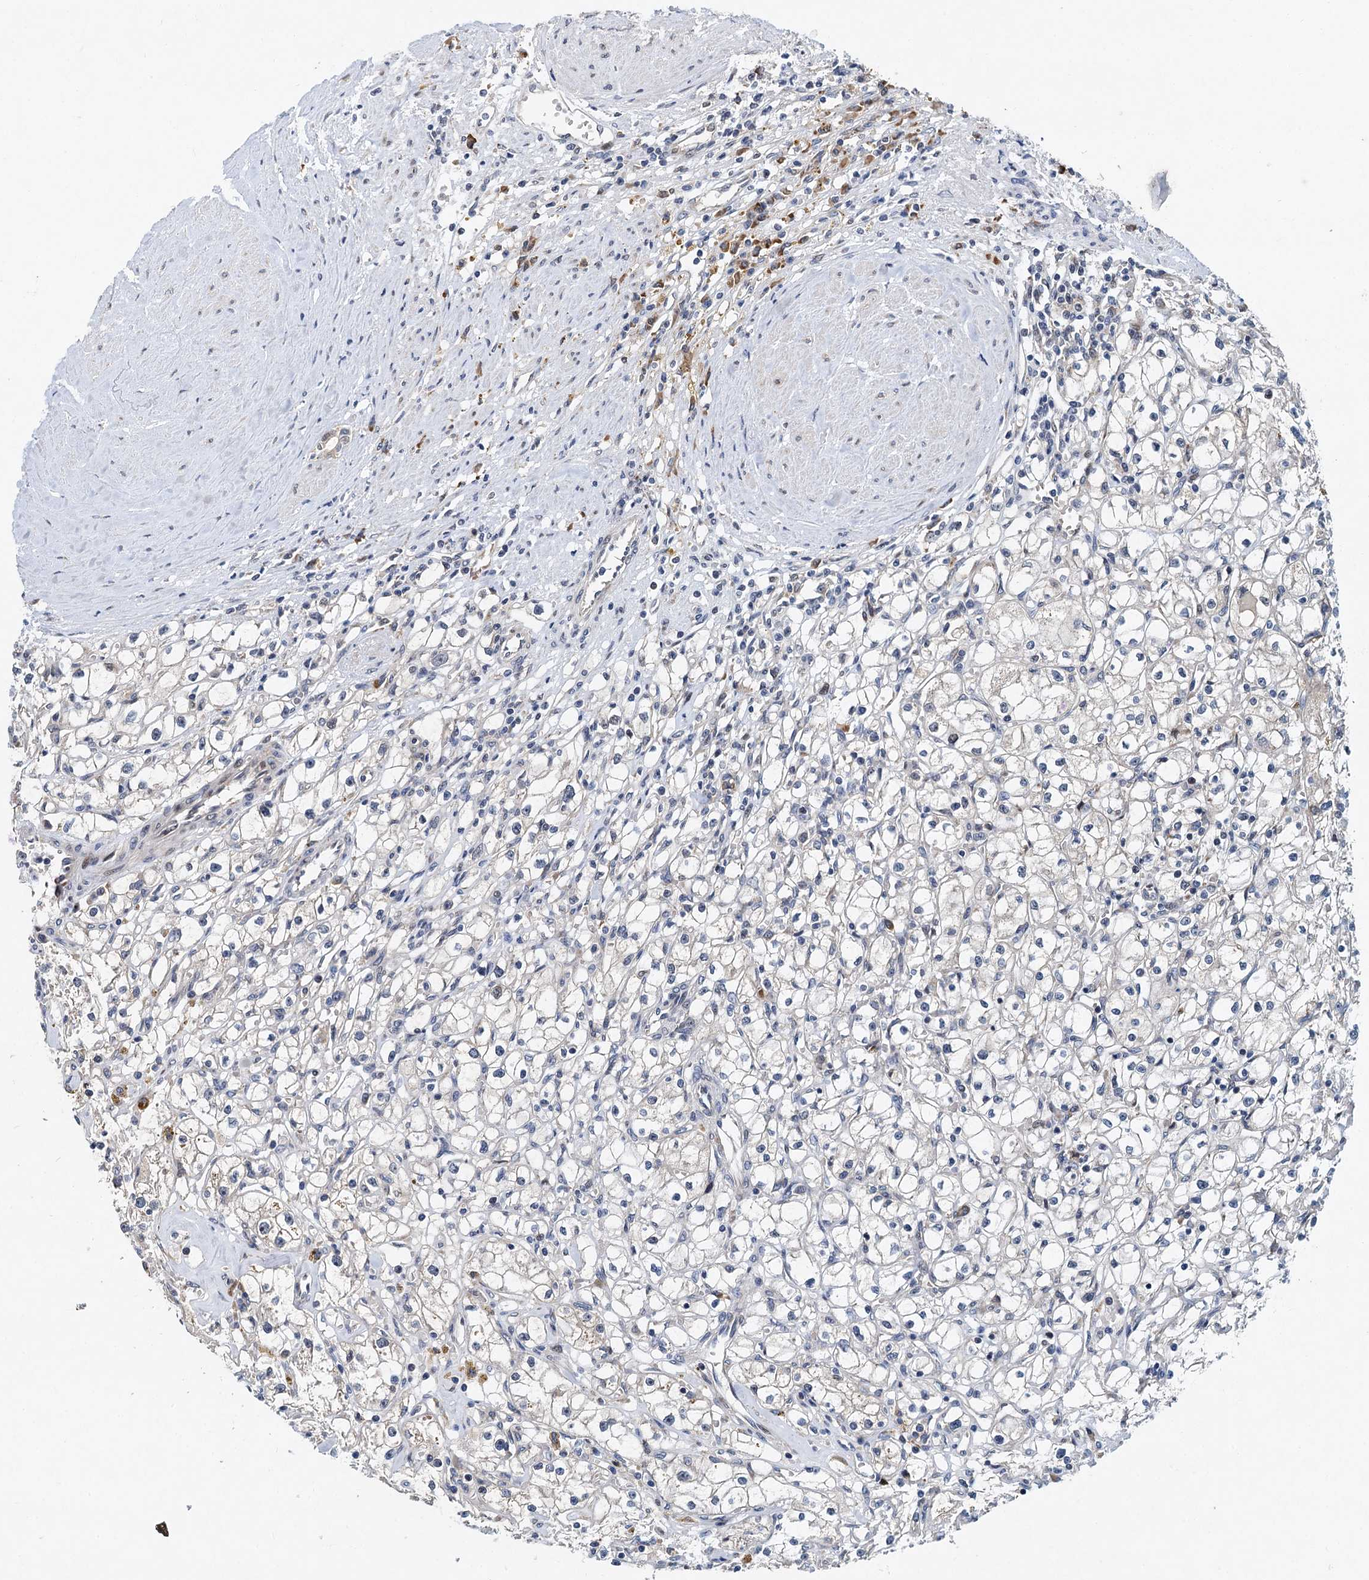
{"staining": {"intensity": "negative", "quantity": "none", "location": "none"}, "tissue": "renal cancer", "cell_type": "Tumor cells", "image_type": "cancer", "snomed": [{"axis": "morphology", "description": "Adenocarcinoma, NOS"}, {"axis": "topography", "description": "Kidney"}], "caption": "Tumor cells are negative for brown protein staining in renal cancer (adenocarcinoma). The staining was performed using DAB to visualize the protein expression in brown, while the nuclei were stained in blue with hematoxylin (Magnification: 20x).", "gene": "DNAJC21", "patient": {"sex": "male", "age": 56}}